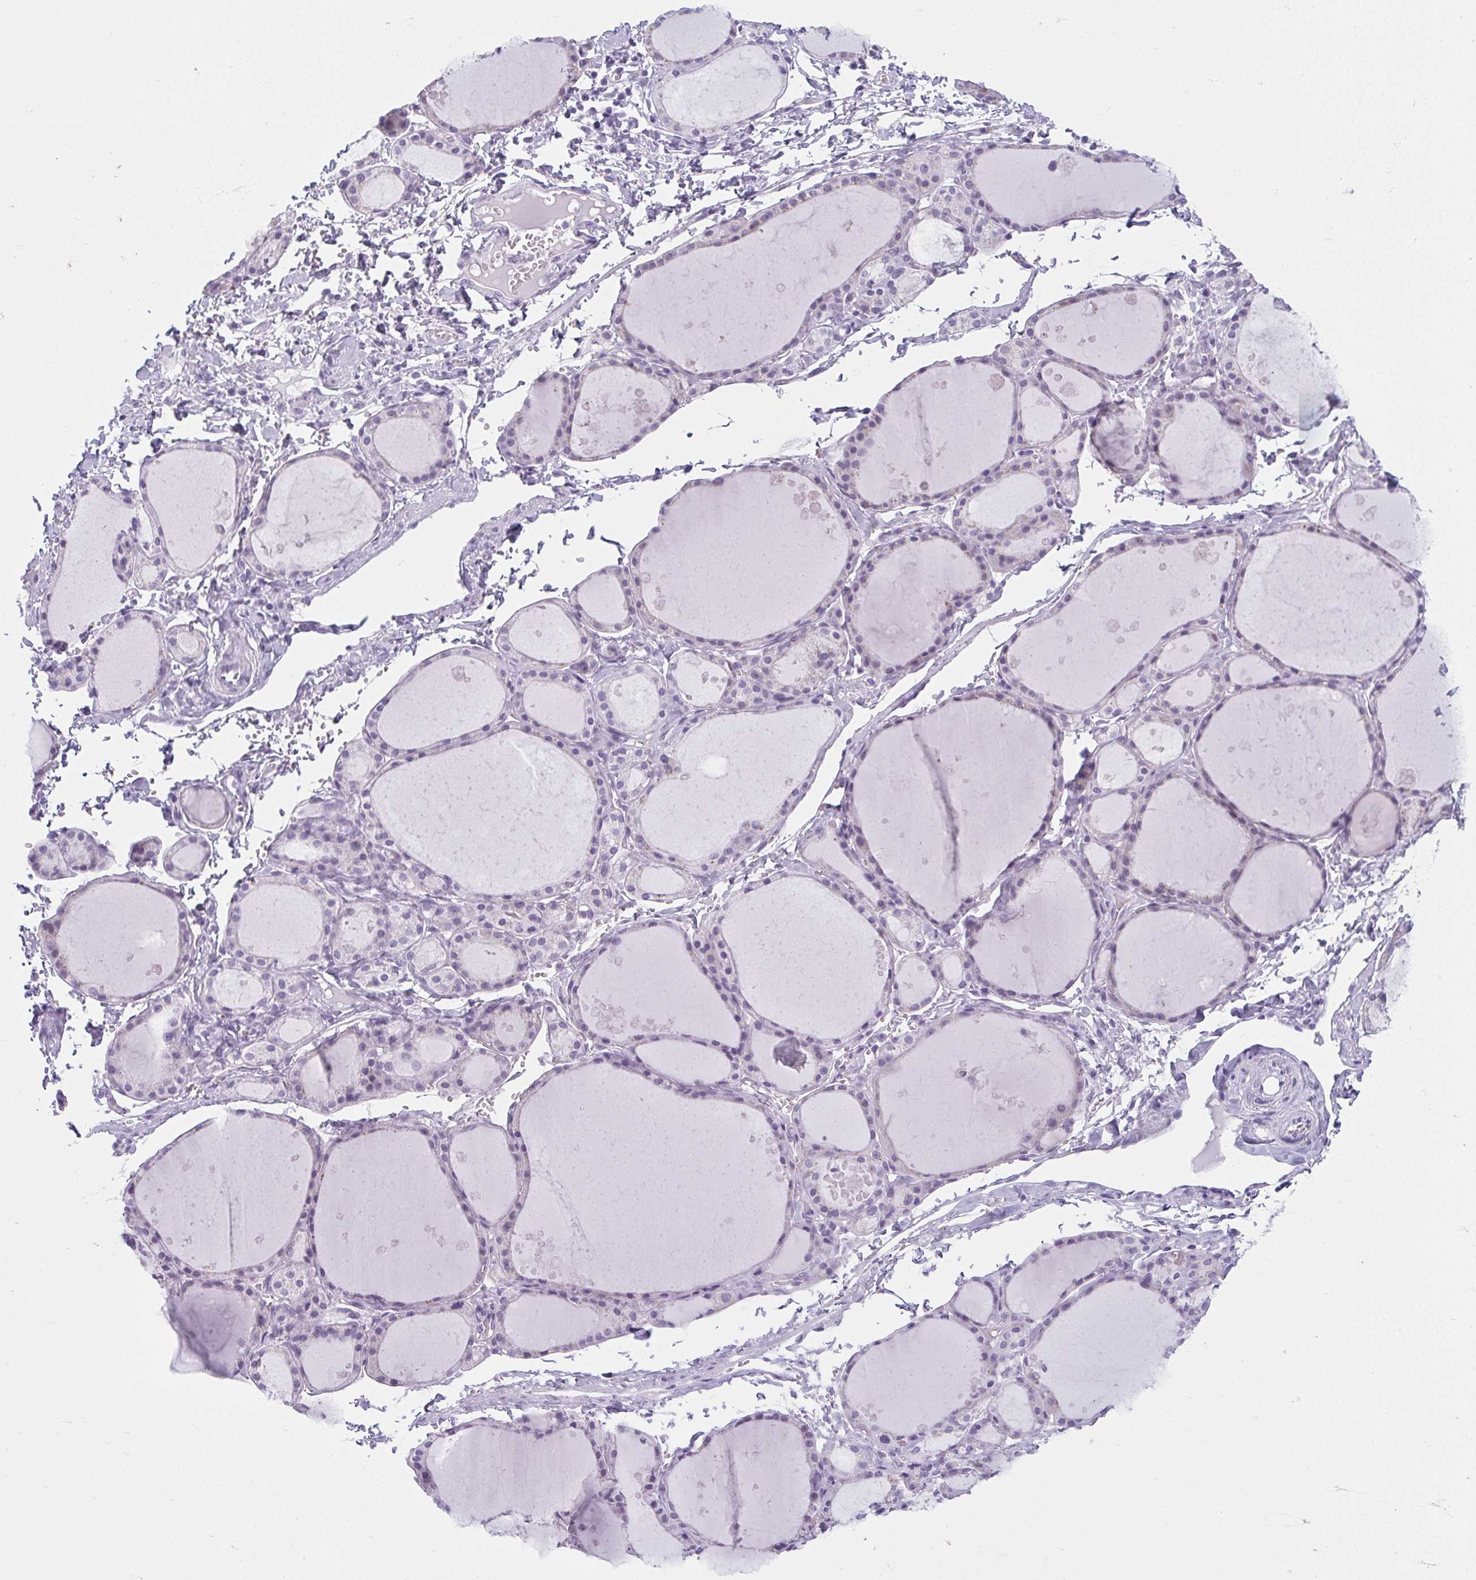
{"staining": {"intensity": "negative", "quantity": "none", "location": "none"}, "tissue": "thyroid gland", "cell_type": "Glandular cells", "image_type": "normal", "snomed": [{"axis": "morphology", "description": "Normal tissue, NOS"}, {"axis": "topography", "description": "Thyroid gland"}], "caption": "Immunohistochemistry photomicrograph of benign thyroid gland: human thyroid gland stained with DAB reveals no significant protein positivity in glandular cells.", "gene": "MOBP", "patient": {"sex": "male", "age": 68}}